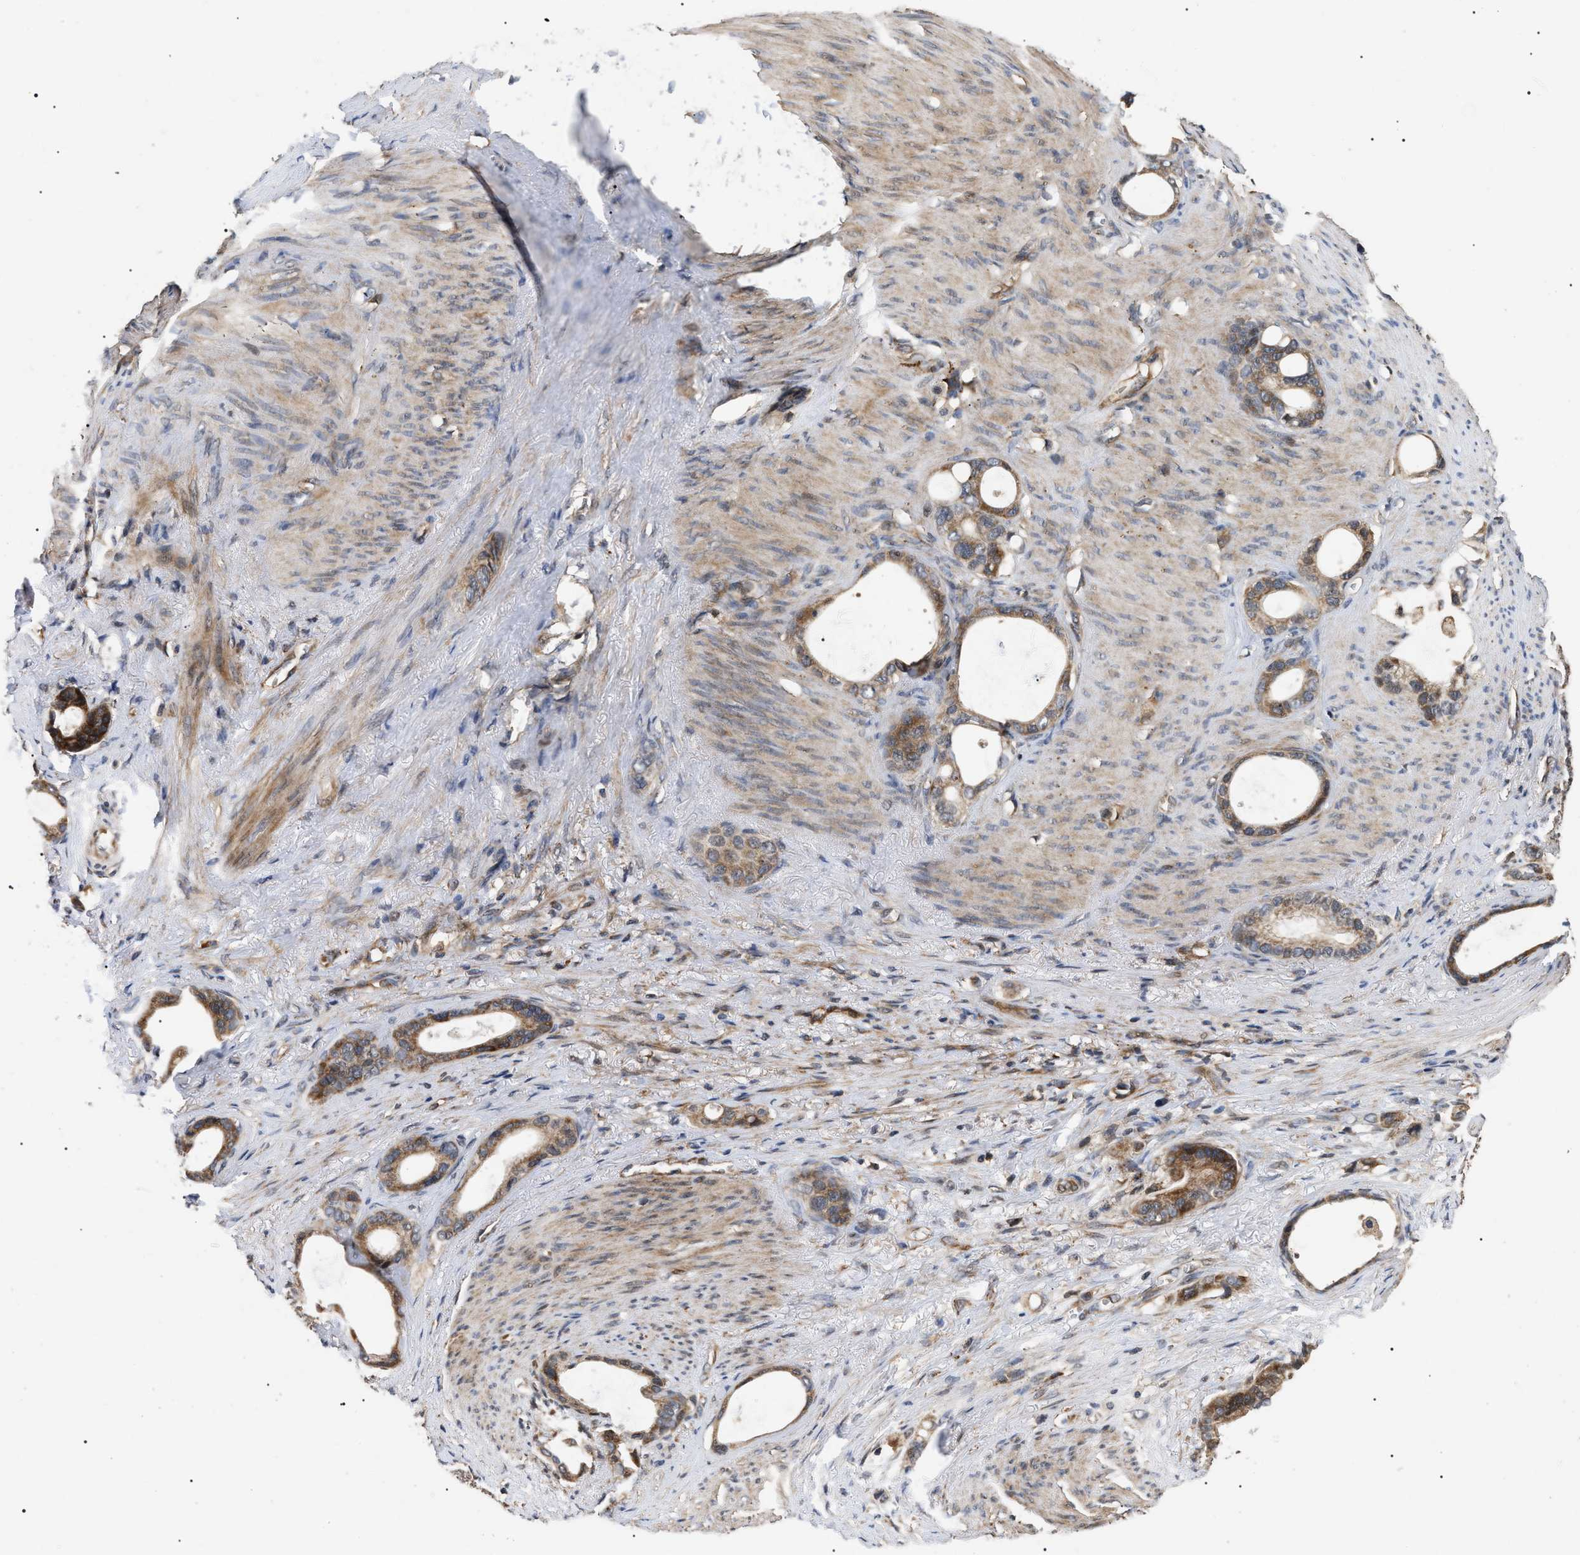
{"staining": {"intensity": "moderate", "quantity": ">75%", "location": "cytoplasmic/membranous"}, "tissue": "stomach cancer", "cell_type": "Tumor cells", "image_type": "cancer", "snomed": [{"axis": "morphology", "description": "Adenocarcinoma, NOS"}, {"axis": "topography", "description": "Stomach"}], "caption": "An image of stomach adenocarcinoma stained for a protein displays moderate cytoplasmic/membranous brown staining in tumor cells.", "gene": "ASTL", "patient": {"sex": "female", "age": 75}}